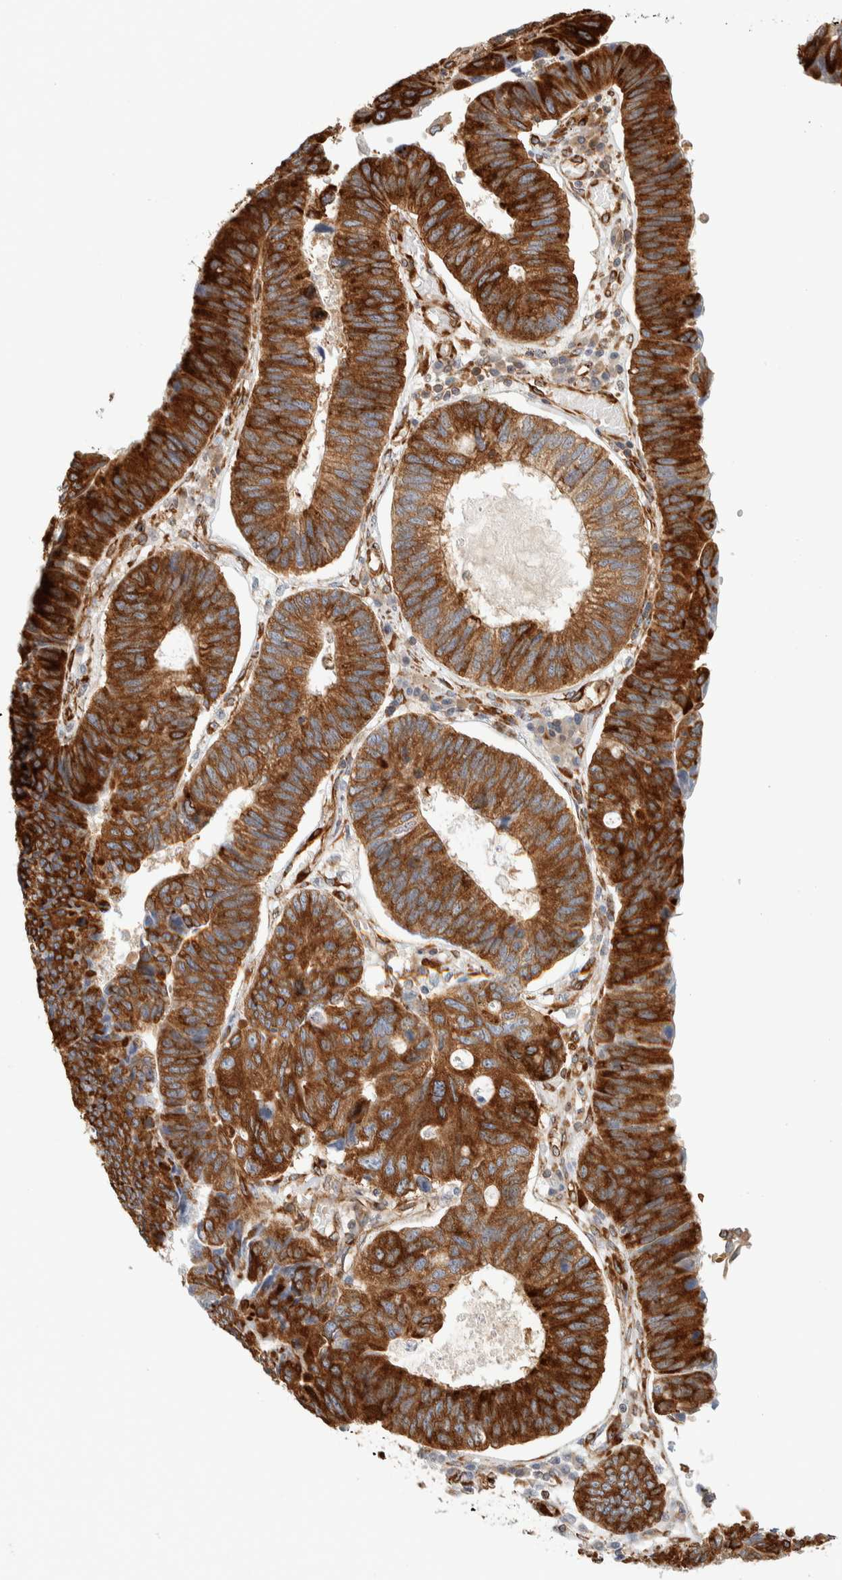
{"staining": {"intensity": "strong", "quantity": ">75%", "location": "cytoplasmic/membranous"}, "tissue": "stomach cancer", "cell_type": "Tumor cells", "image_type": "cancer", "snomed": [{"axis": "morphology", "description": "Adenocarcinoma, NOS"}, {"axis": "topography", "description": "Stomach"}], "caption": "Human stomach cancer stained with a protein marker demonstrates strong staining in tumor cells.", "gene": "LLGL2", "patient": {"sex": "male", "age": 59}}